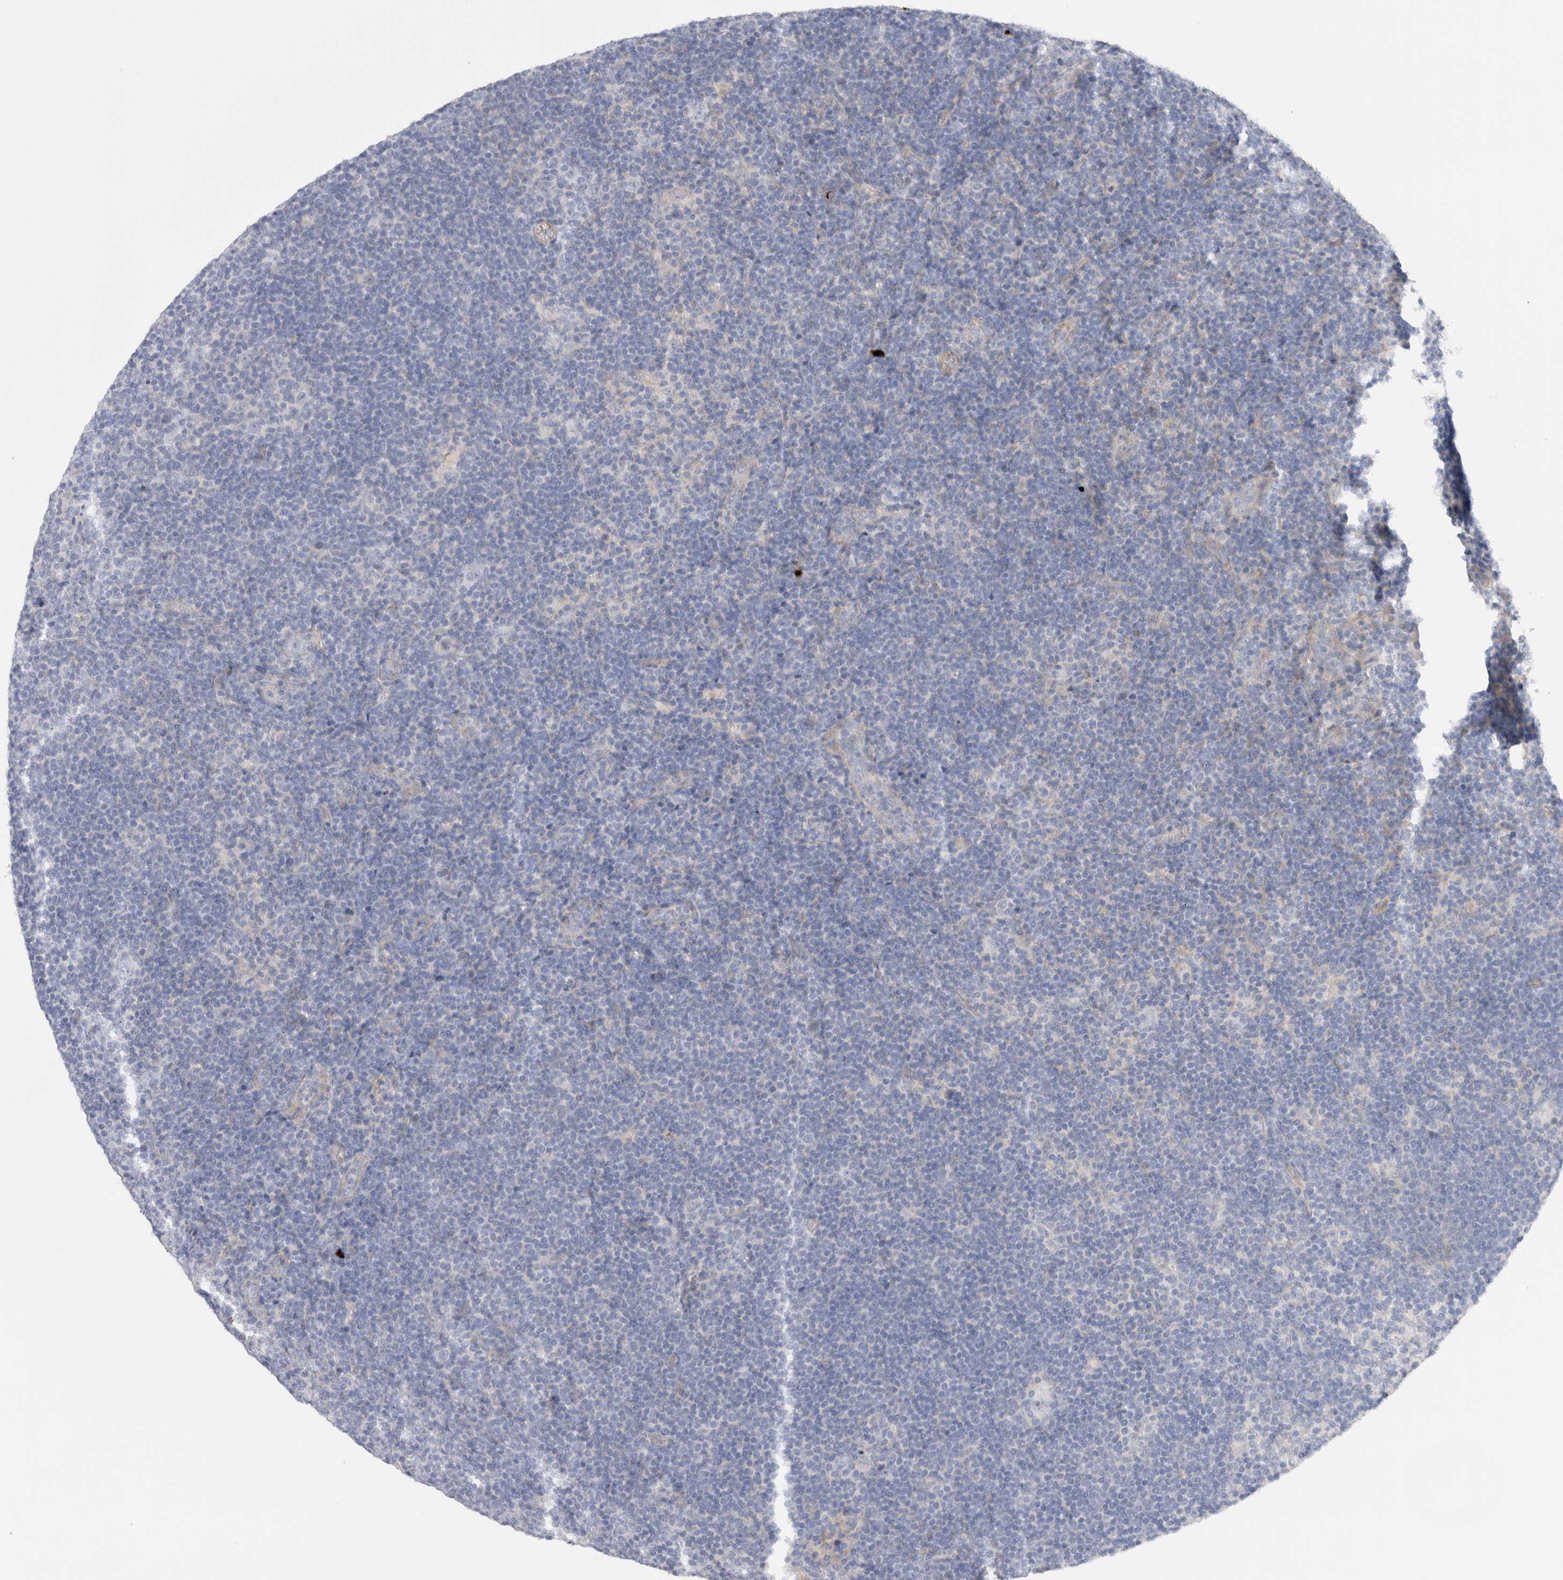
{"staining": {"intensity": "negative", "quantity": "none", "location": "none"}, "tissue": "lymphoma", "cell_type": "Tumor cells", "image_type": "cancer", "snomed": [{"axis": "morphology", "description": "Hodgkin's disease, NOS"}, {"axis": "topography", "description": "Lymph node"}], "caption": "Tumor cells show no significant positivity in lymphoma.", "gene": "SPINK2", "patient": {"sex": "female", "age": 57}}